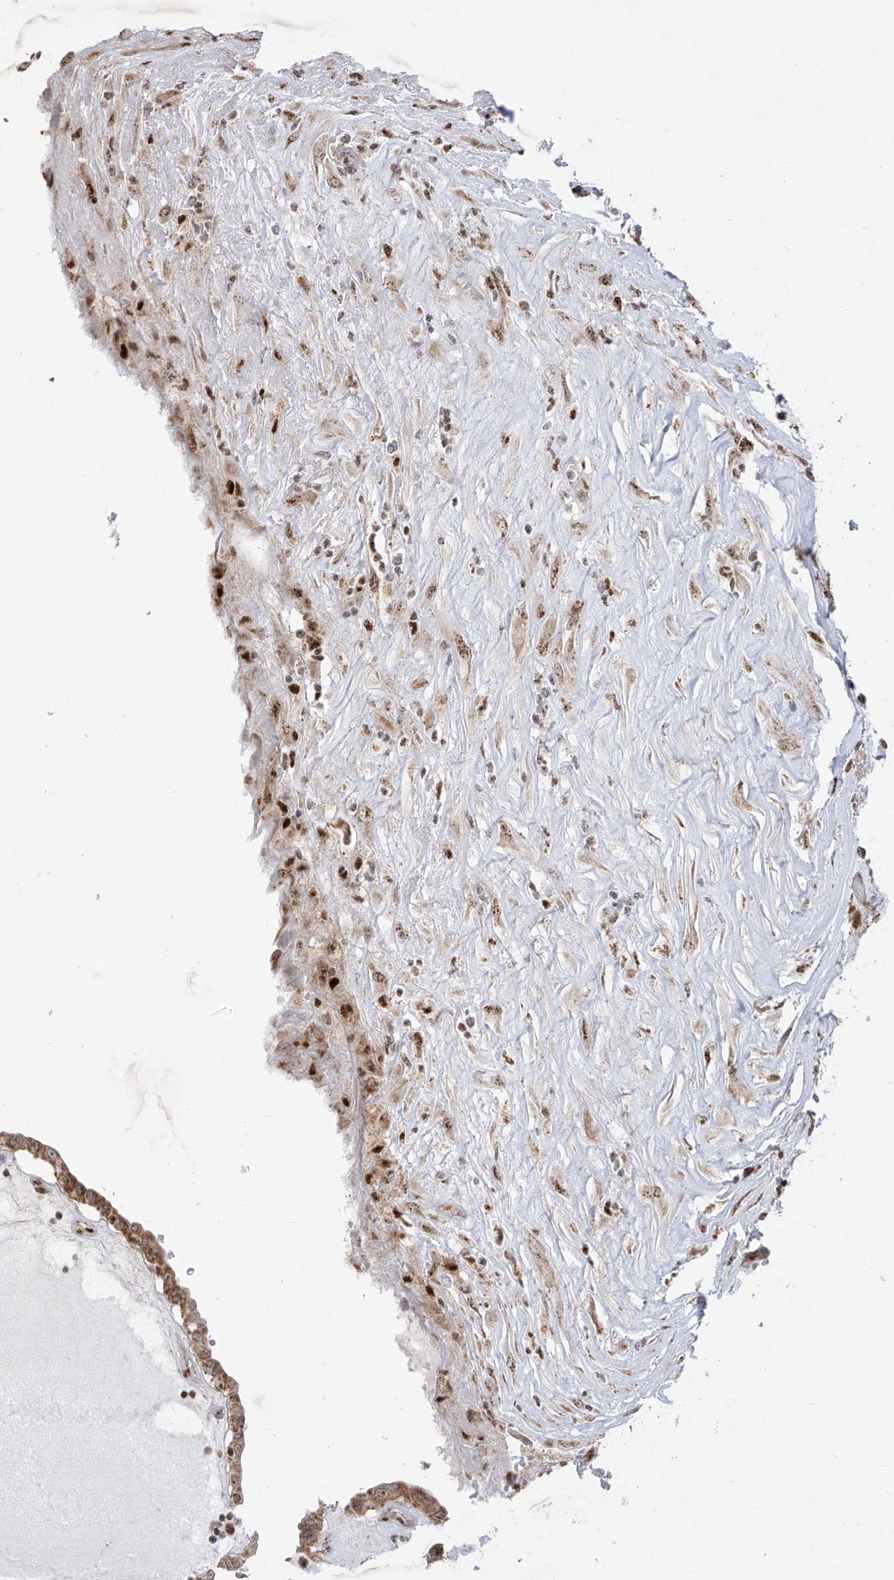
{"staining": {"intensity": "moderate", "quantity": ">75%", "location": "cytoplasmic/membranous"}, "tissue": "thyroid cancer", "cell_type": "Tumor cells", "image_type": "cancer", "snomed": [{"axis": "morphology", "description": "Papillary adenocarcinoma, NOS"}, {"axis": "topography", "description": "Thyroid gland"}], "caption": "A histopathology image of thyroid papillary adenocarcinoma stained for a protein shows moderate cytoplasmic/membranous brown staining in tumor cells. (Stains: DAB (3,3'-diaminobenzidine) in brown, nuclei in blue, Microscopy: brightfield microscopy at high magnification).", "gene": "ZBTB8A", "patient": {"sex": "male", "age": 77}}